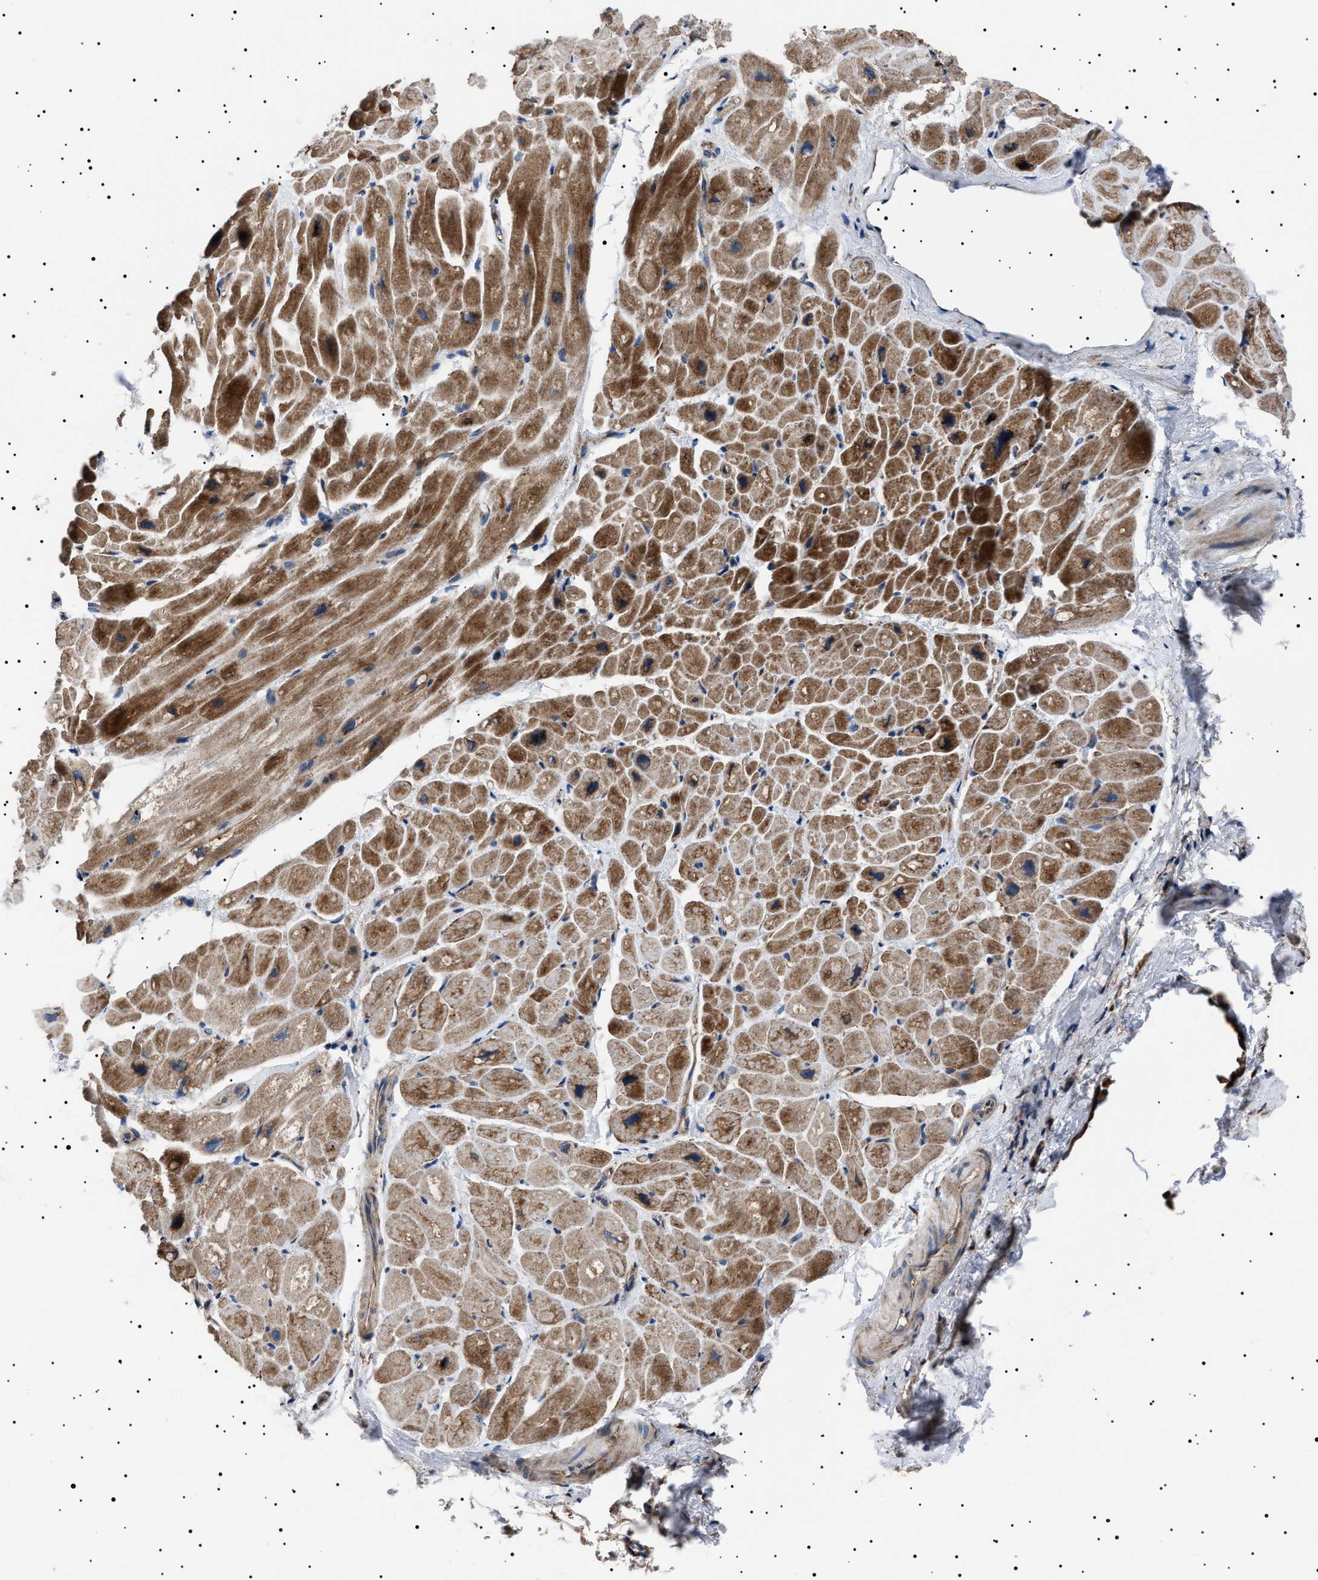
{"staining": {"intensity": "strong", "quantity": ">75%", "location": "cytoplasmic/membranous"}, "tissue": "heart muscle", "cell_type": "Cardiomyocytes", "image_type": "normal", "snomed": [{"axis": "morphology", "description": "Normal tissue, NOS"}, {"axis": "topography", "description": "Heart"}], "caption": "A brown stain shows strong cytoplasmic/membranous staining of a protein in cardiomyocytes of benign human heart muscle. (DAB = brown stain, brightfield microscopy at high magnification).", "gene": "TOP1MT", "patient": {"sex": "male", "age": 49}}